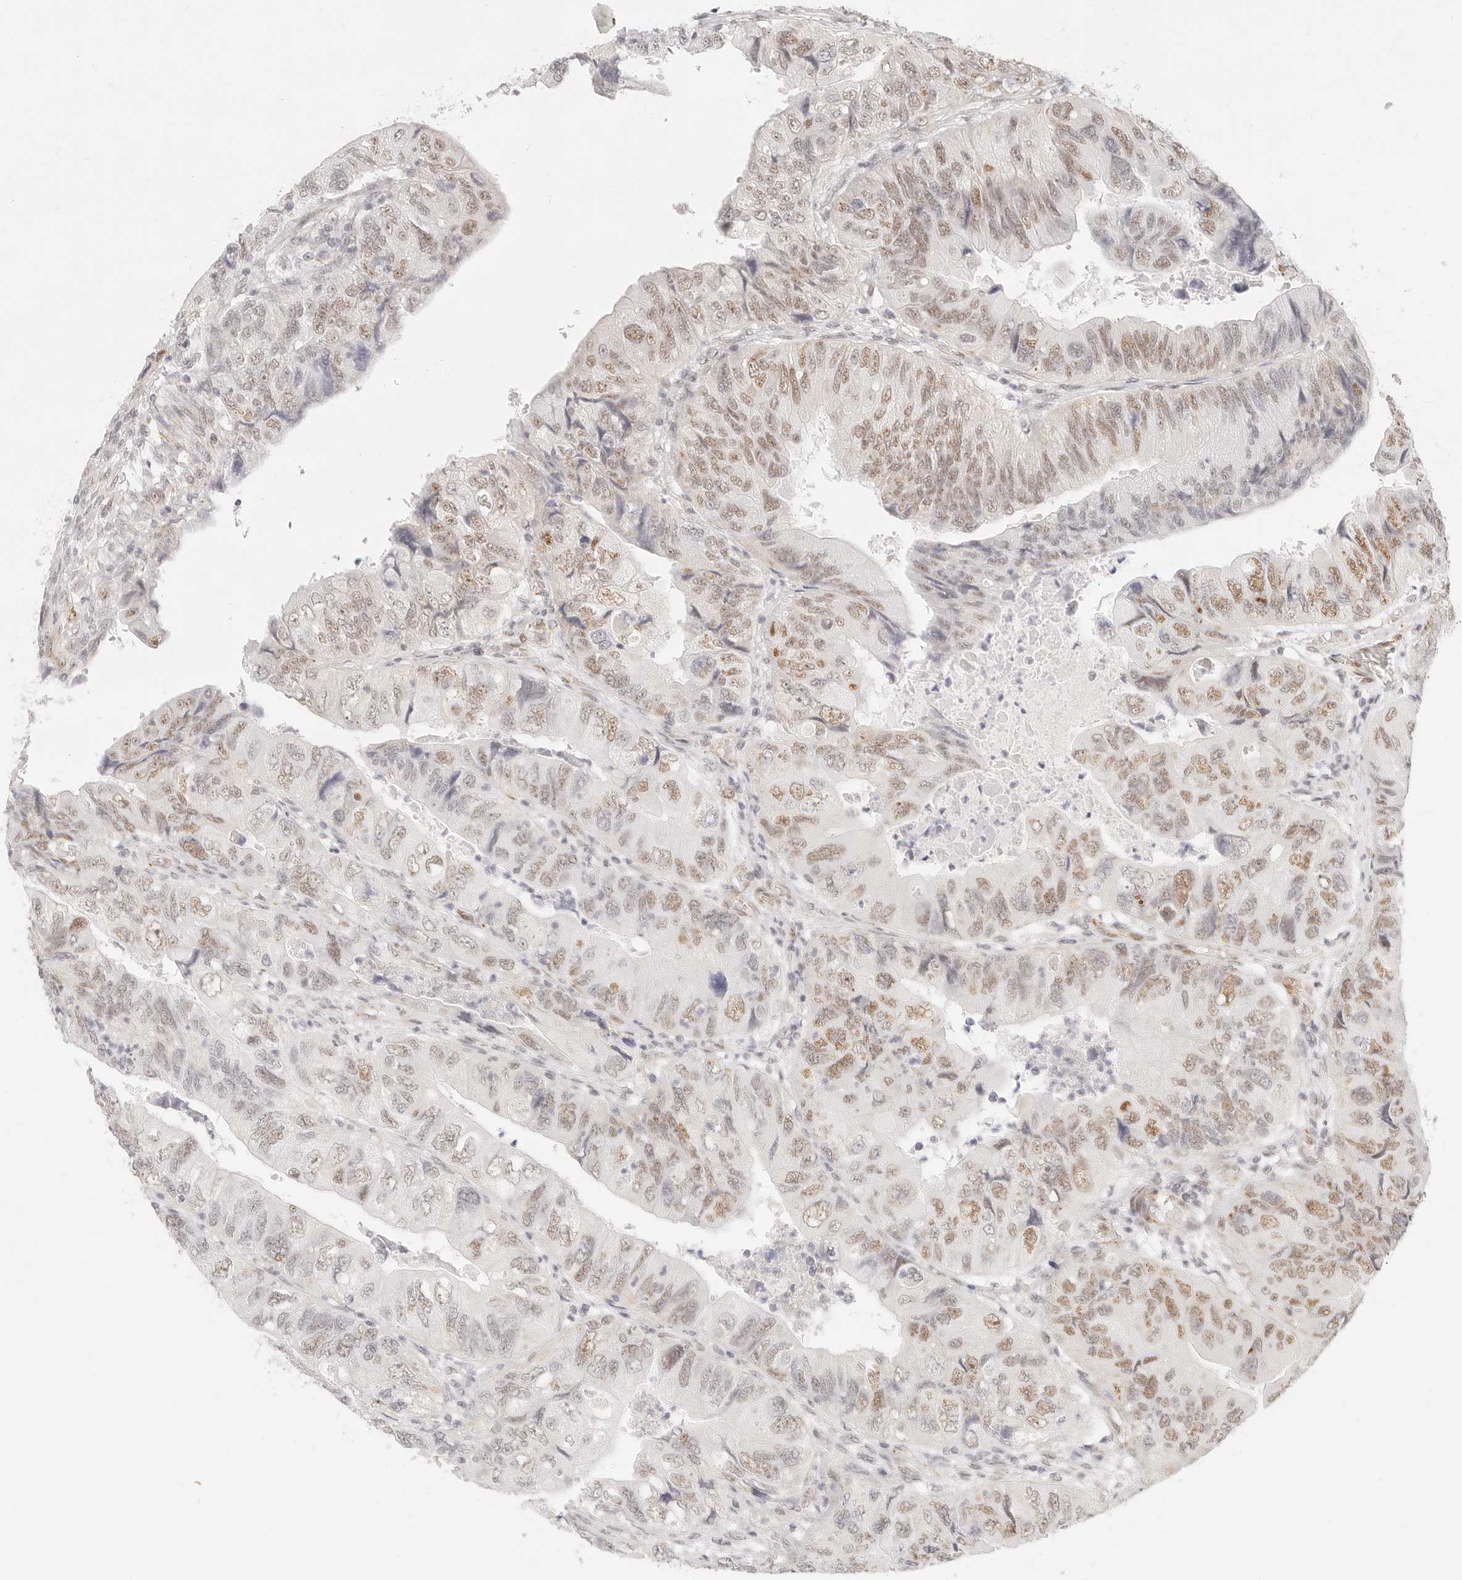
{"staining": {"intensity": "moderate", "quantity": "25%-75%", "location": "nuclear"}, "tissue": "colorectal cancer", "cell_type": "Tumor cells", "image_type": "cancer", "snomed": [{"axis": "morphology", "description": "Adenocarcinoma, NOS"}, {"axis": "topography", "description": "Rectum"}], "caption": "Immunohistochemistry of human colorectal cancer (adenocarcinoma) exhibits medium levels of moderate nuclear positivity in about 25%-75% of tumor cells.", "gene": "ZC3H11A", "patient": {"sex": "male", "age": 63}}